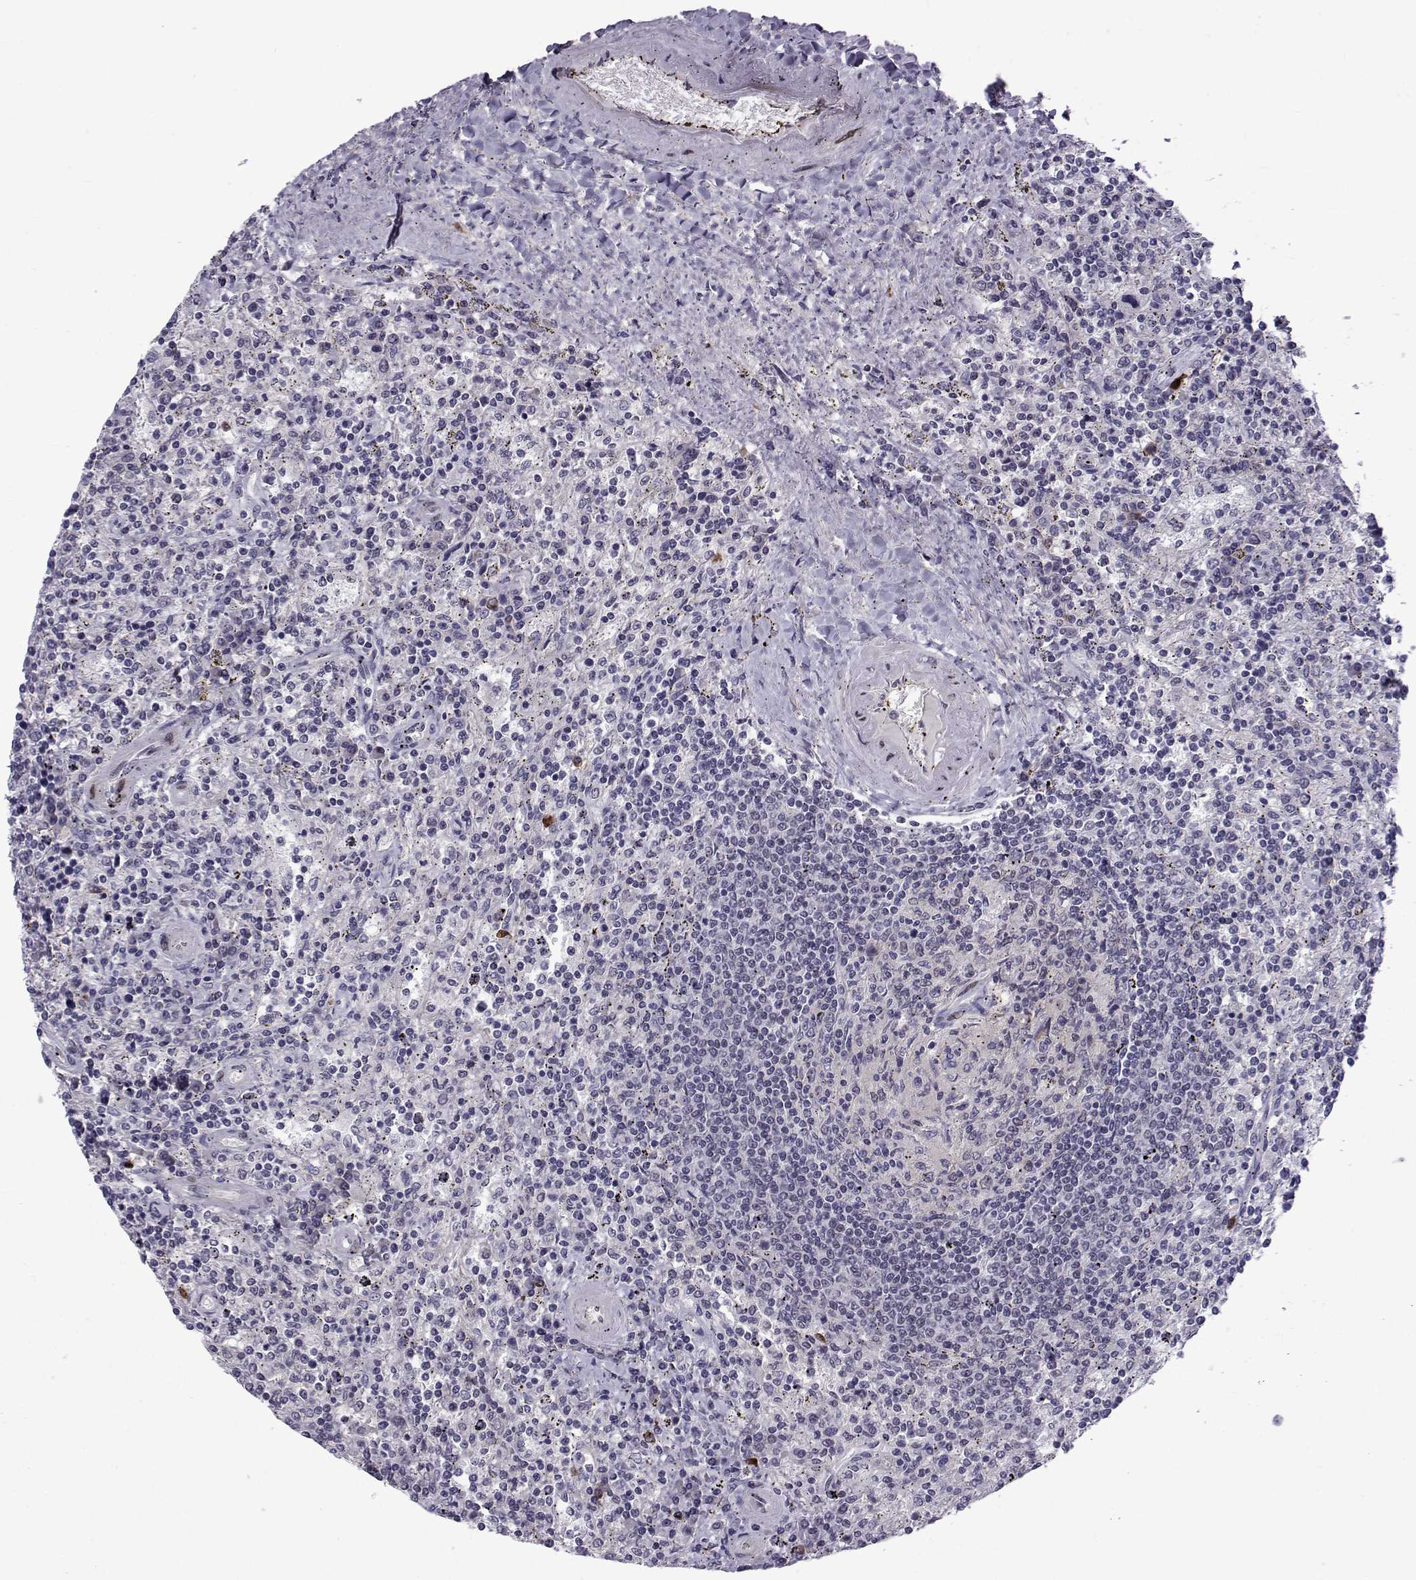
{"staining": {"intensity": "negative", "quantity": "none", "location": "none"}, "tissue": "lymphoma", "cell_type": "Tumor cells", "image_type": "cancer", "snomed": [{"axis": "morphology", "description": "Malignant lymphoma, non-Hodgkin's type, Low grade"}, {"axis": "topography", "description": "Spleen"}], "caption": "Tumor cells are negative for protein expression in human lymphoma.", "gene": "RBM24", "patient": {"sex": "male", "age": 62}}